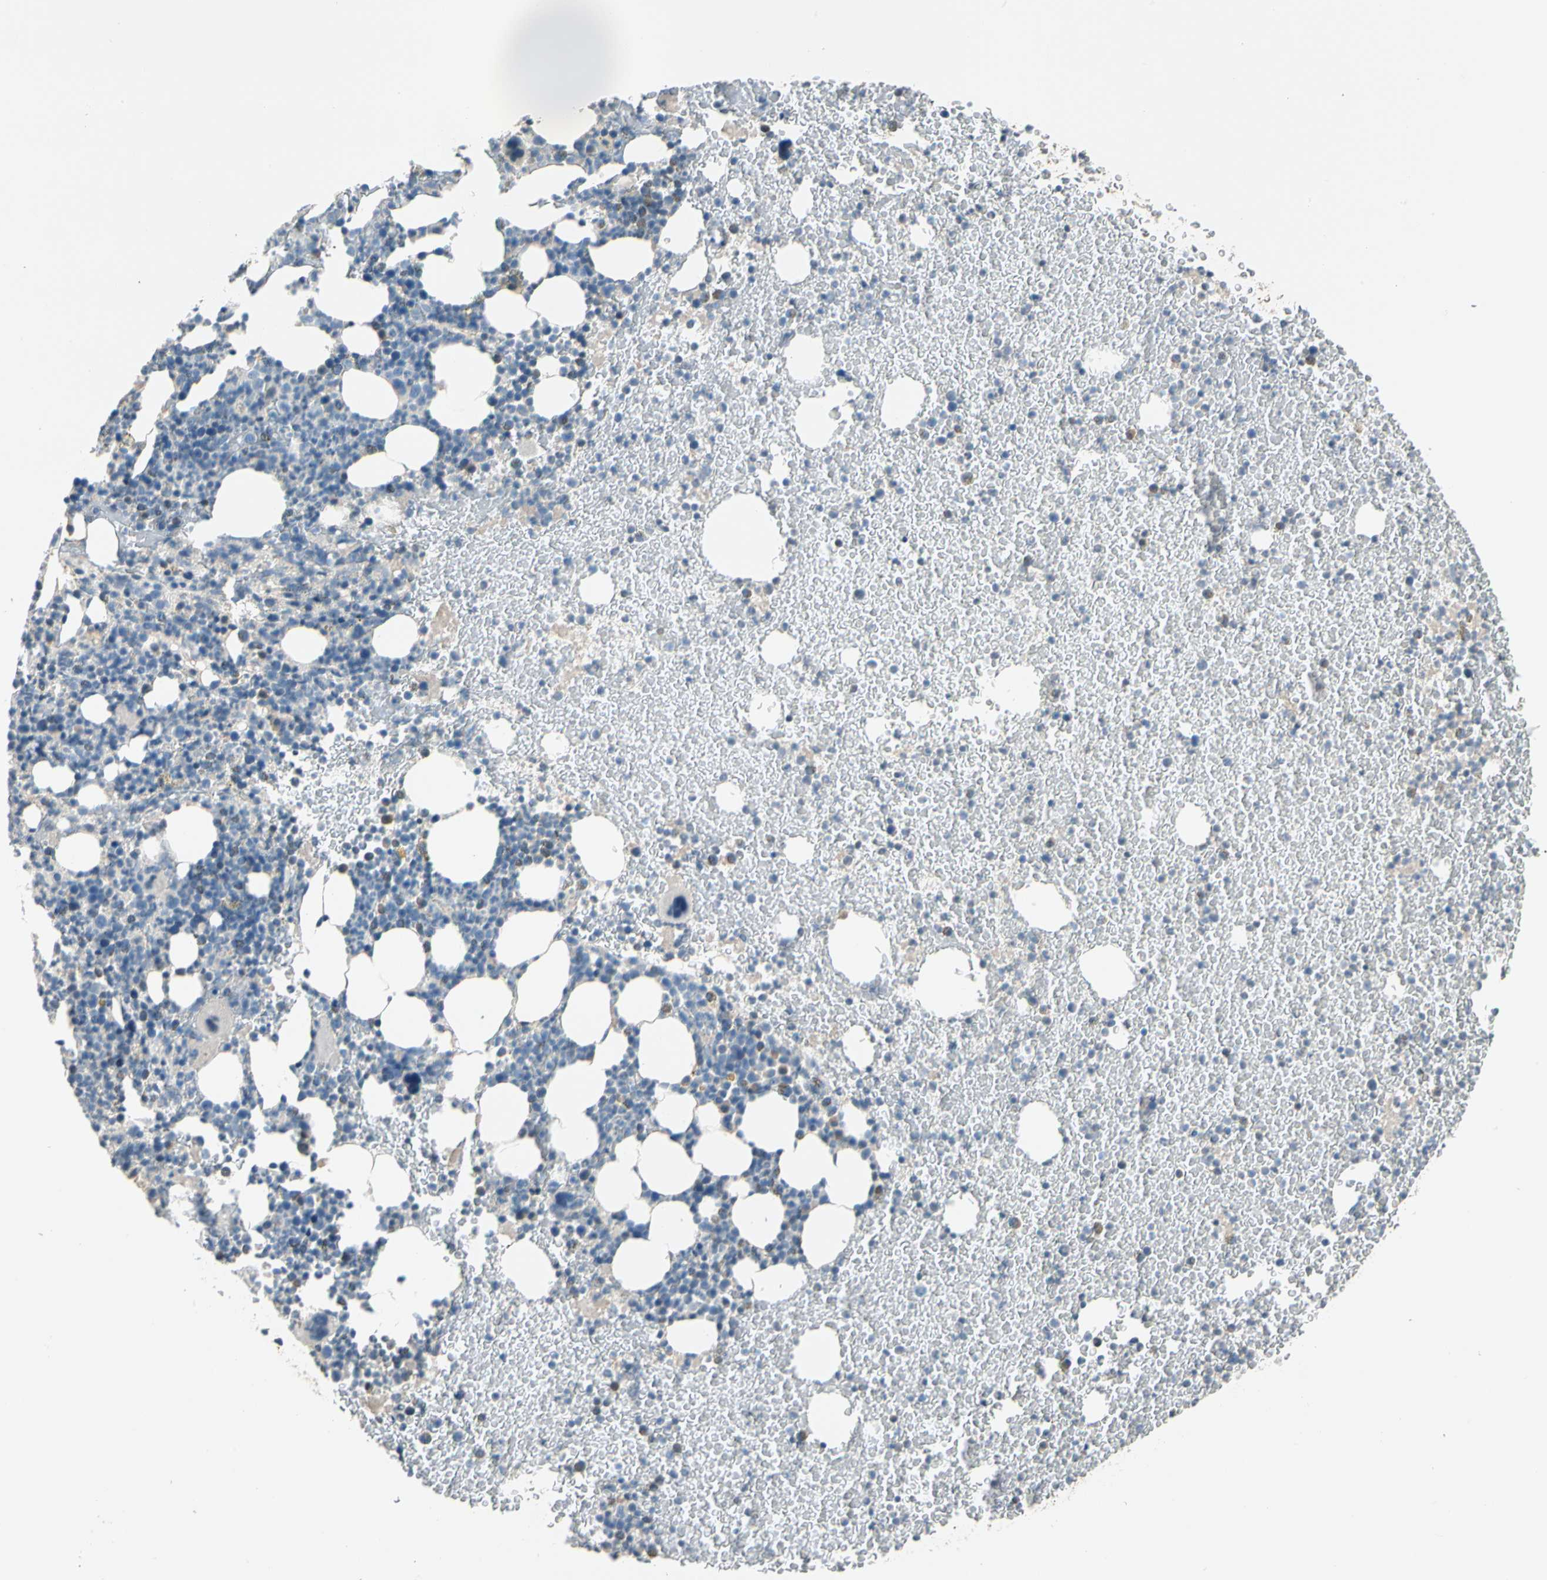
{"staining": {"intensity": "moderate", "quantity": "<25%", "location": "cytoplasmic/membranous"}, "tissue": "bone marrow", "cell_type": "Hematopoietic cells", "image_type": "normal", "snomed": [{"axis": "morphology", "description": "Normal tissue, NOS"}, {"axis": "topography", "description": "Bone marrow"}], "caption": "Protein analysis of benign bone marrow displays moderate cytoplasmic/membranous expression in about <25% of hematopoietic cells.", "gene": "STK40", "patient": {"sex": "female", "age": 52}}